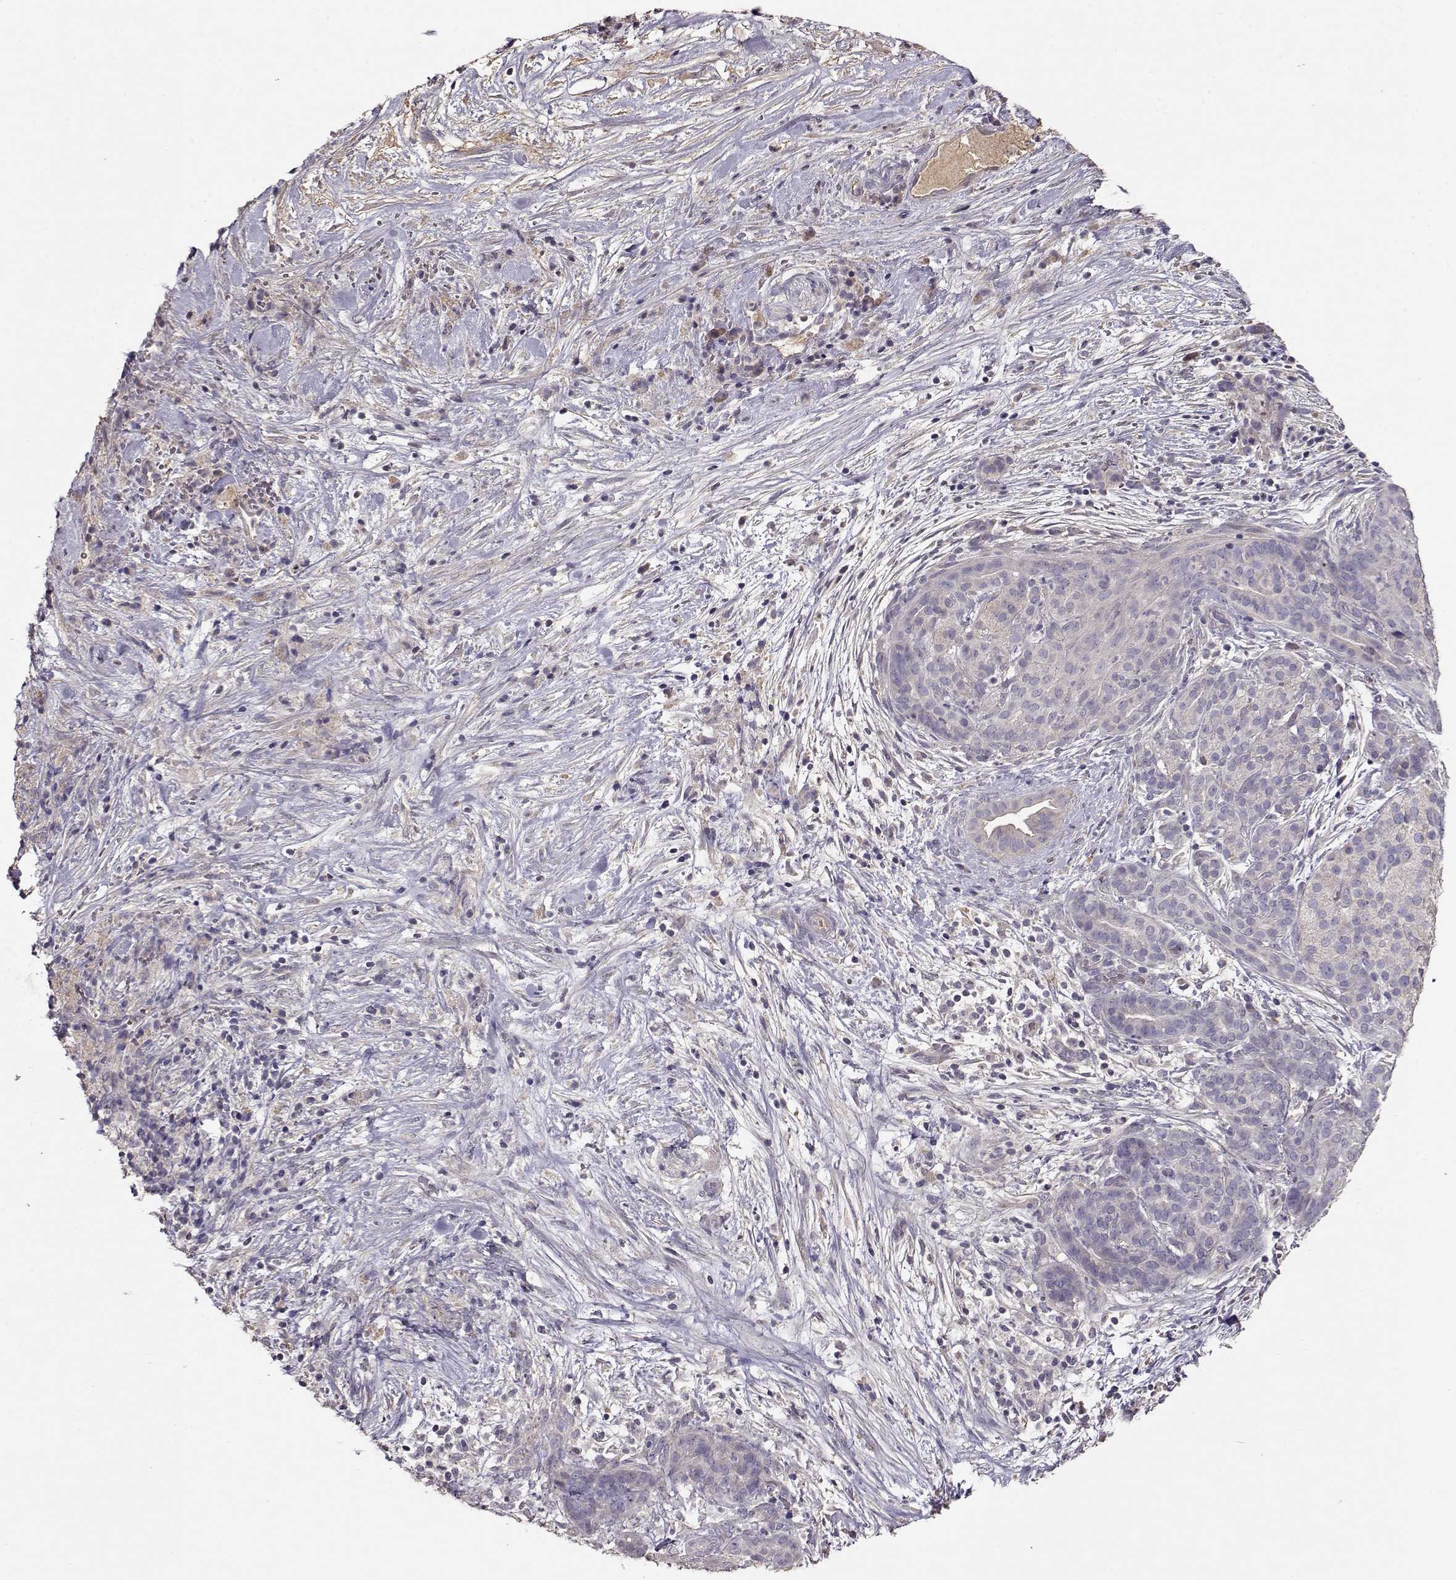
{"staining": {"intensity": "negative", "quantity": "none", "location": "none"}, "tissue": "pancreatic cancer", "cell_type": "Tumor cells", "image_type": "cancer", "snomed": [{"axis": "morphology", "description": "Adenocarcinoma, NOS"}, {"axis": "topography", "description": "Pancreas"}], "caption": "Micrograph shows no protein staining in tumor cells of pancreatic cancer tissue.", "gene": "PMCH", "patient": {"sex": "male", "age": 44}}